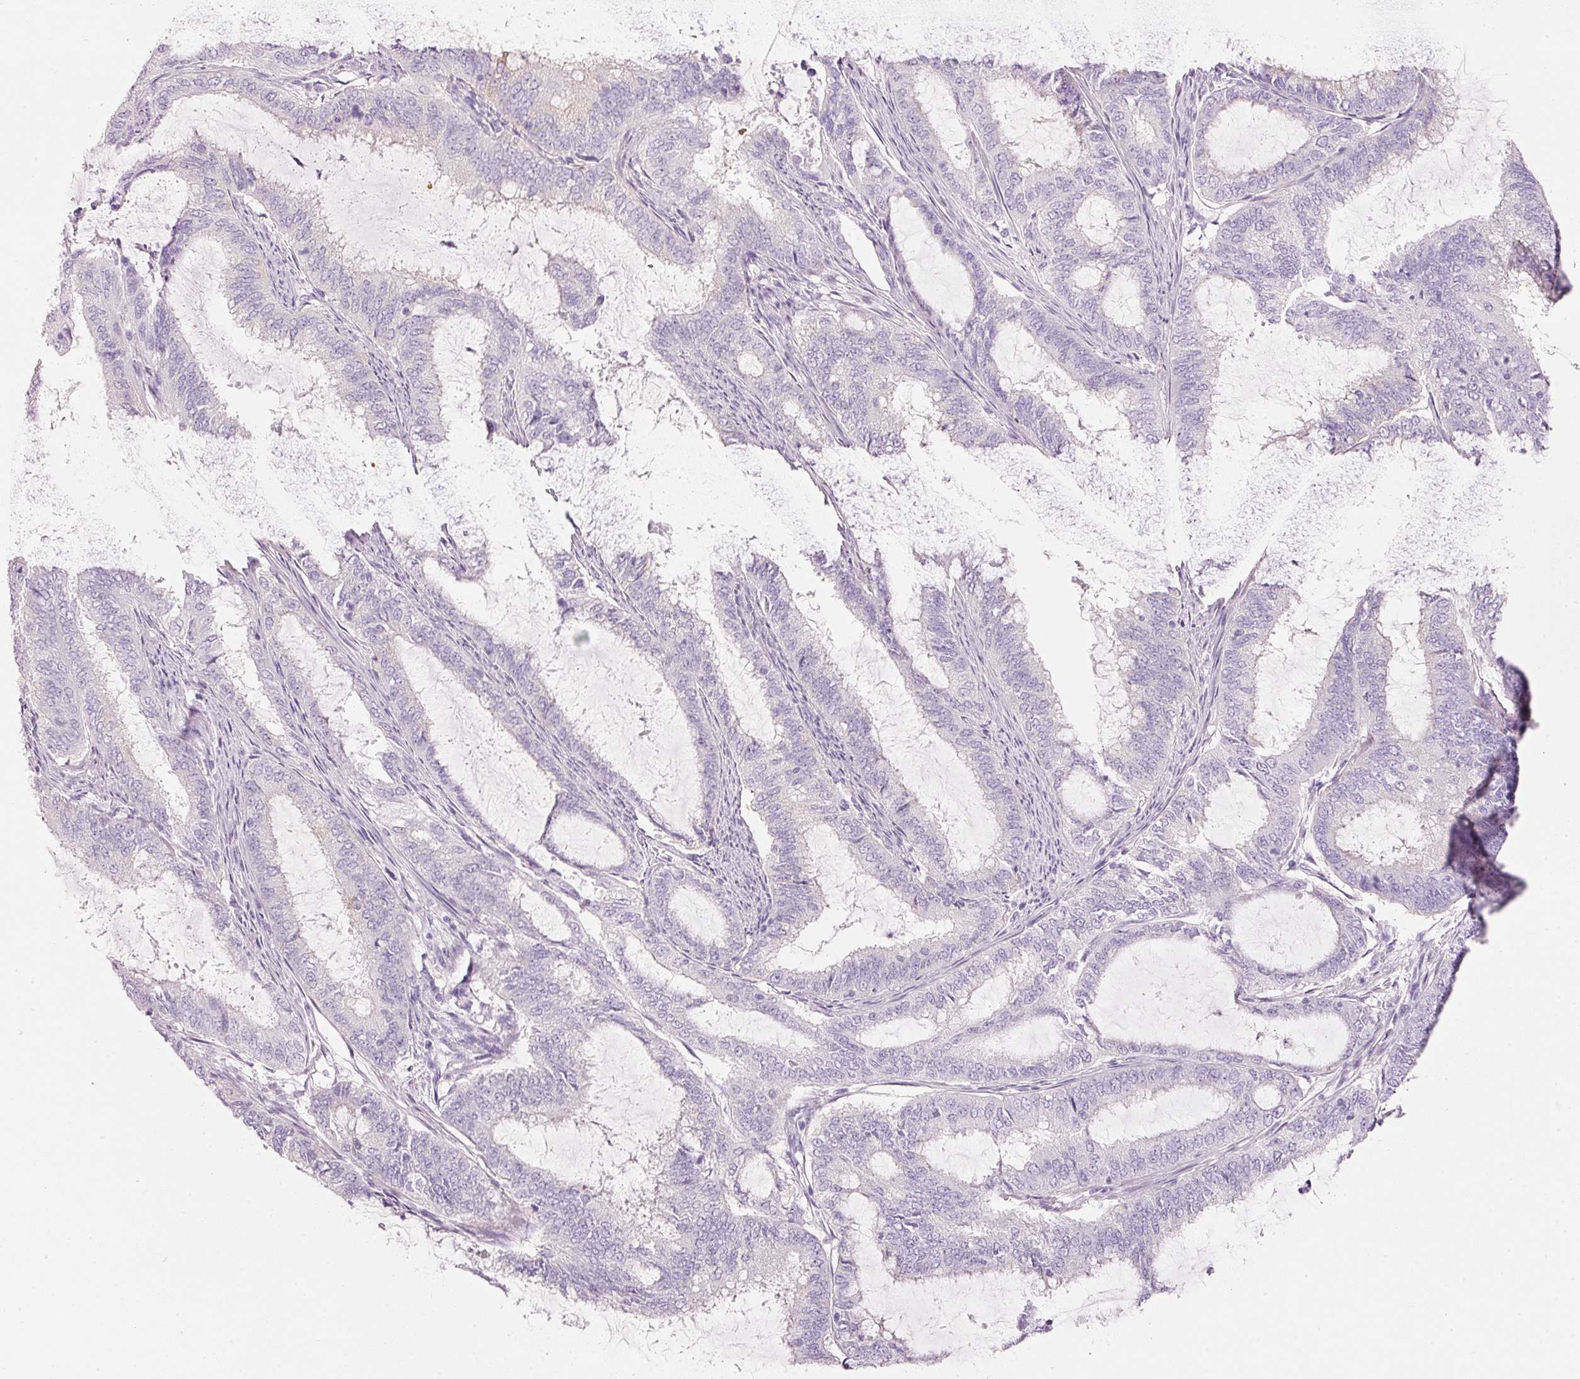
{"staining": {"intensity": "negative", "quantity": "none", "location": "none"}, "tissue": "endometrial cancer", "cell_type": "Tumor cells", "image_type": "cancer", "snomed": [{"axis": "morphology", "description": "Adenocarcinoma, NOS"}, {"axis": "topography", "description": "Endometrium"}], "caption": "Photomicrograph shows no protein expression in tumor cells of adenocarcinoma (endometrial) tissue.", "gene": "PDXDC1", "patient": {"sex": "female", "age": 51}}